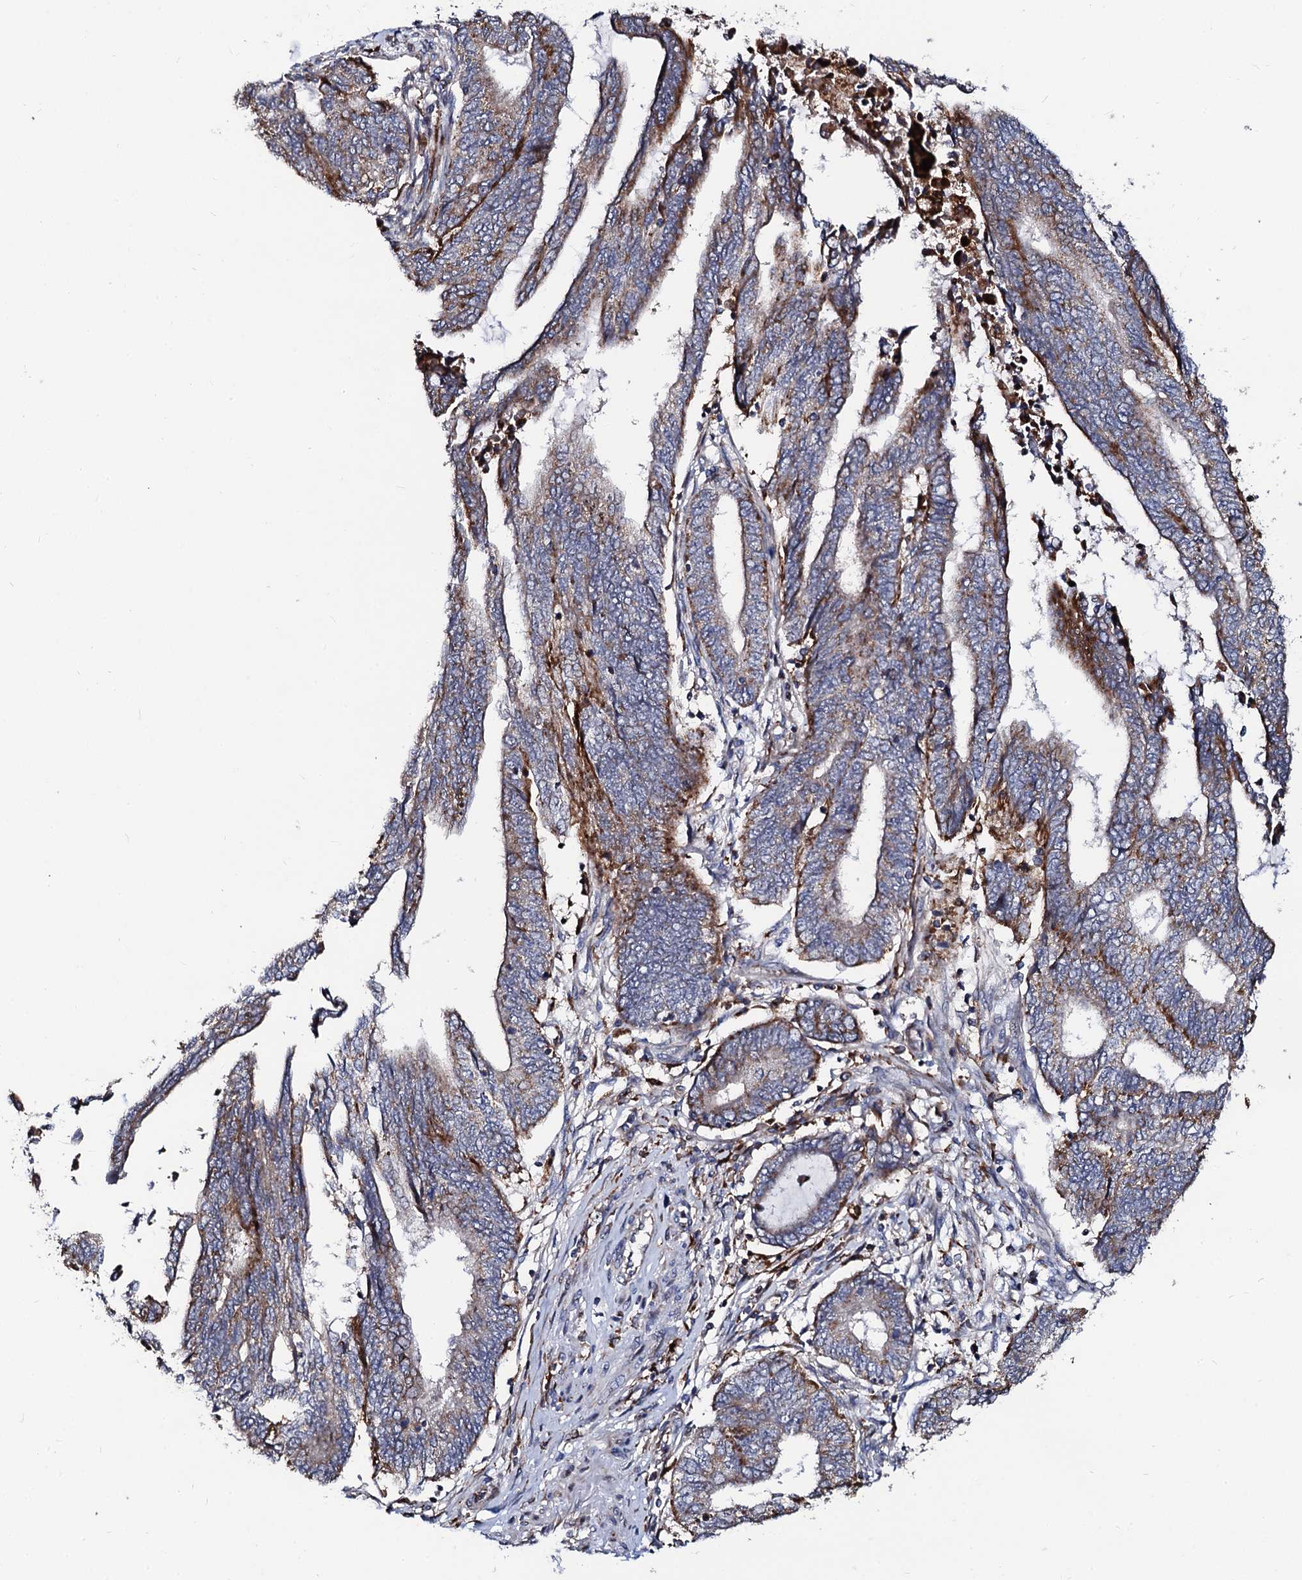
{"staining": {"intensity": "moderate", "quantity": ">75%", "location": "cytoplasmic/membranous"}, "tissue": "endometrial cancer", "cell_type": "Tumor cells", "image_type": "cancer", "snomed": [{"axis": "morphology", "description": "Adenocarcinoma, NOS"}, {"axis": "topography", "description": "Uterus"}, {"axis": "topography", "description": "Endometrium"}], "caption": "A medium amount of moderate cytoplasmic/membranous expression is present in about >75% of tumor cells in adenocarcinoma (endometrial) tissue. Nuclei are stained in blue.", "gene": "TCIRG1", "patient": {"sex": "female", "age": 70}}